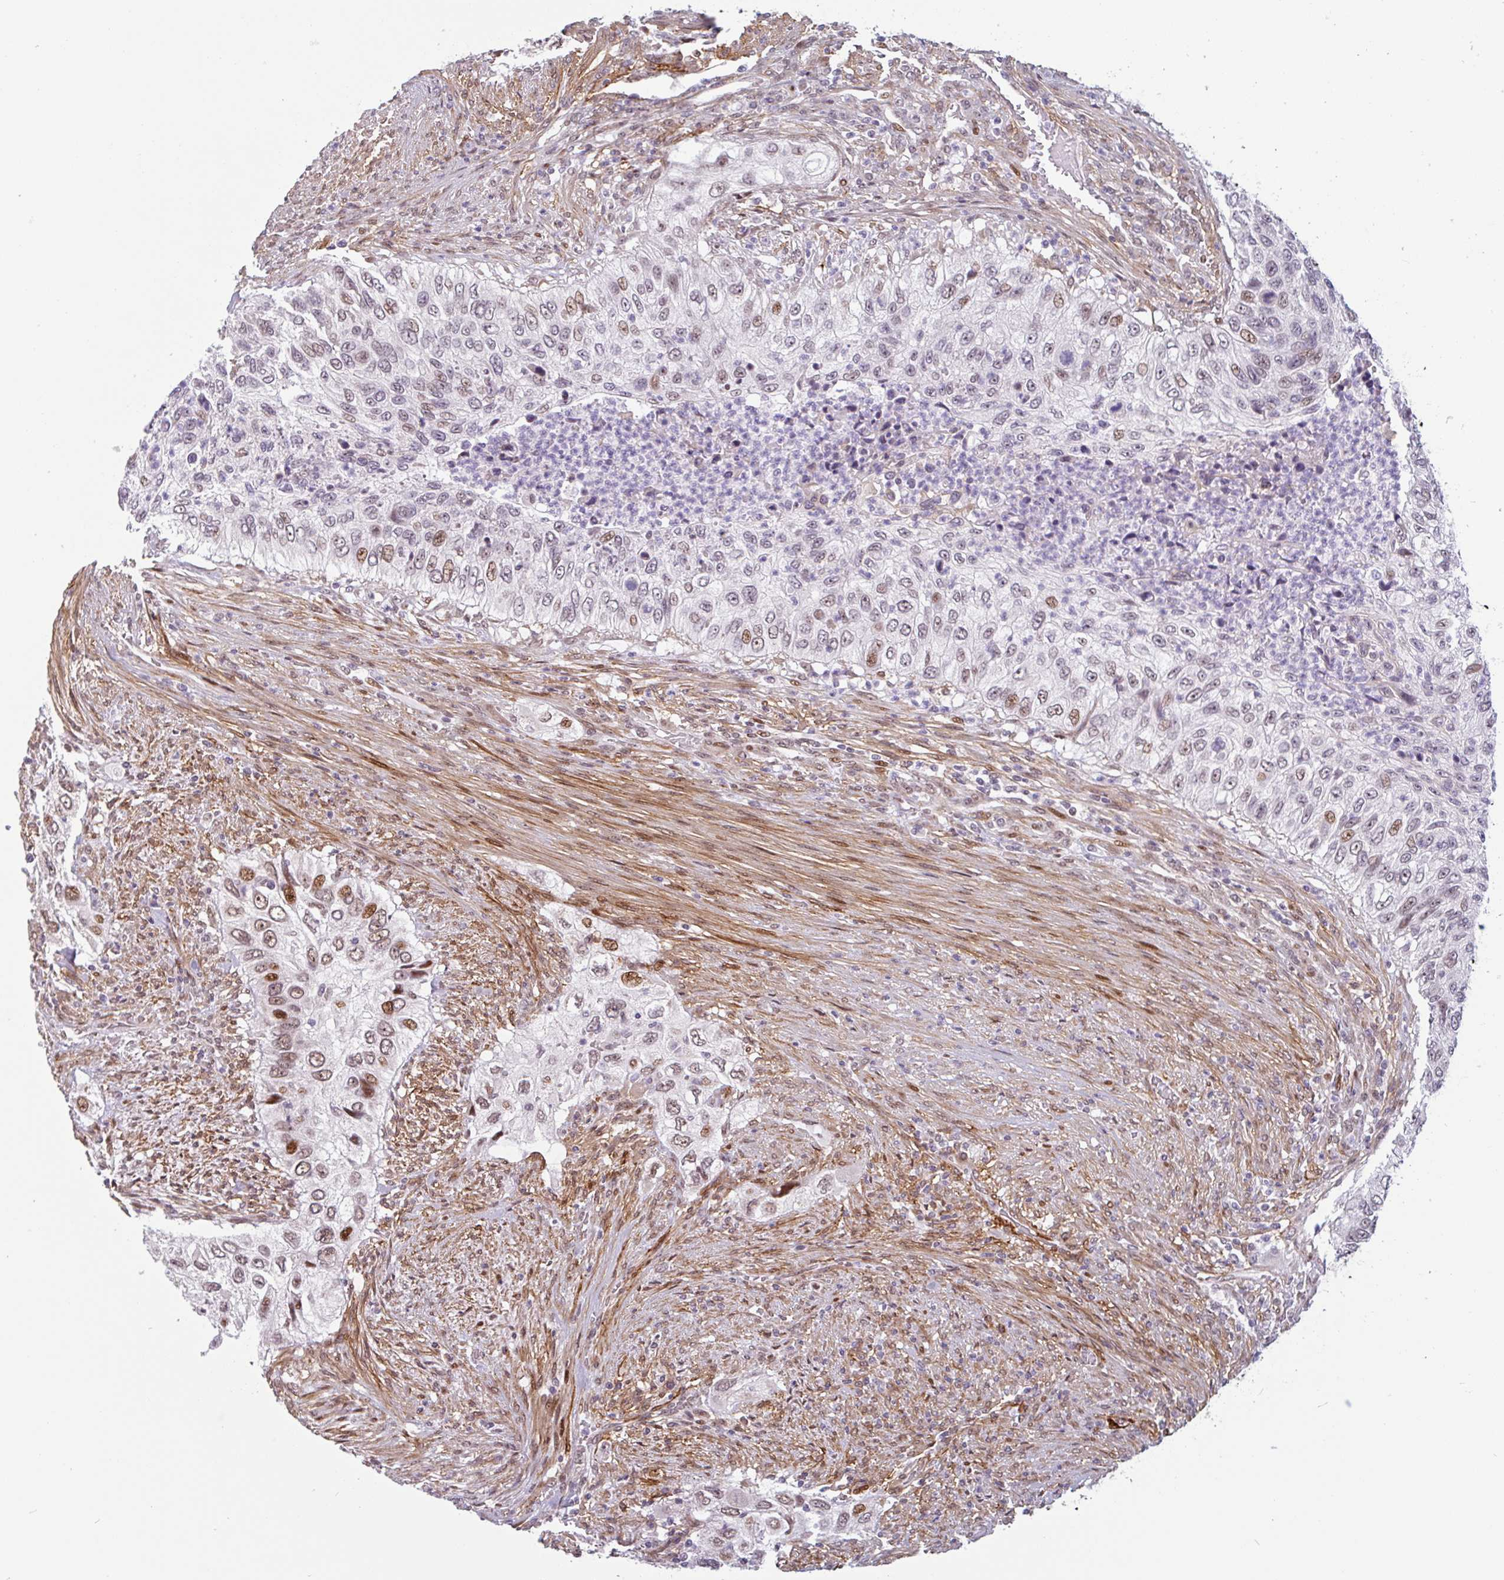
{"staining": {"intensity": "moderate", "quantity": "<25%", "location": "nuclear"}, "tissue": "urothelial cancer", "cell_type": "Tumor cells", "image_type": "cancer", "snomed": [{"axis": "morphology", "description": "Urothelial carcinoma, High grade"}, {"axis": "topography", "description": "Urinary bladder"}], "caption": "The histopathology image reveals a brown stain indicating the presence of a protein in the nuclear of tumor cells in high-grade urothelial carcinoma.", "gene": "TMEM119", "patient": {"sex": "female", "age": 60}}